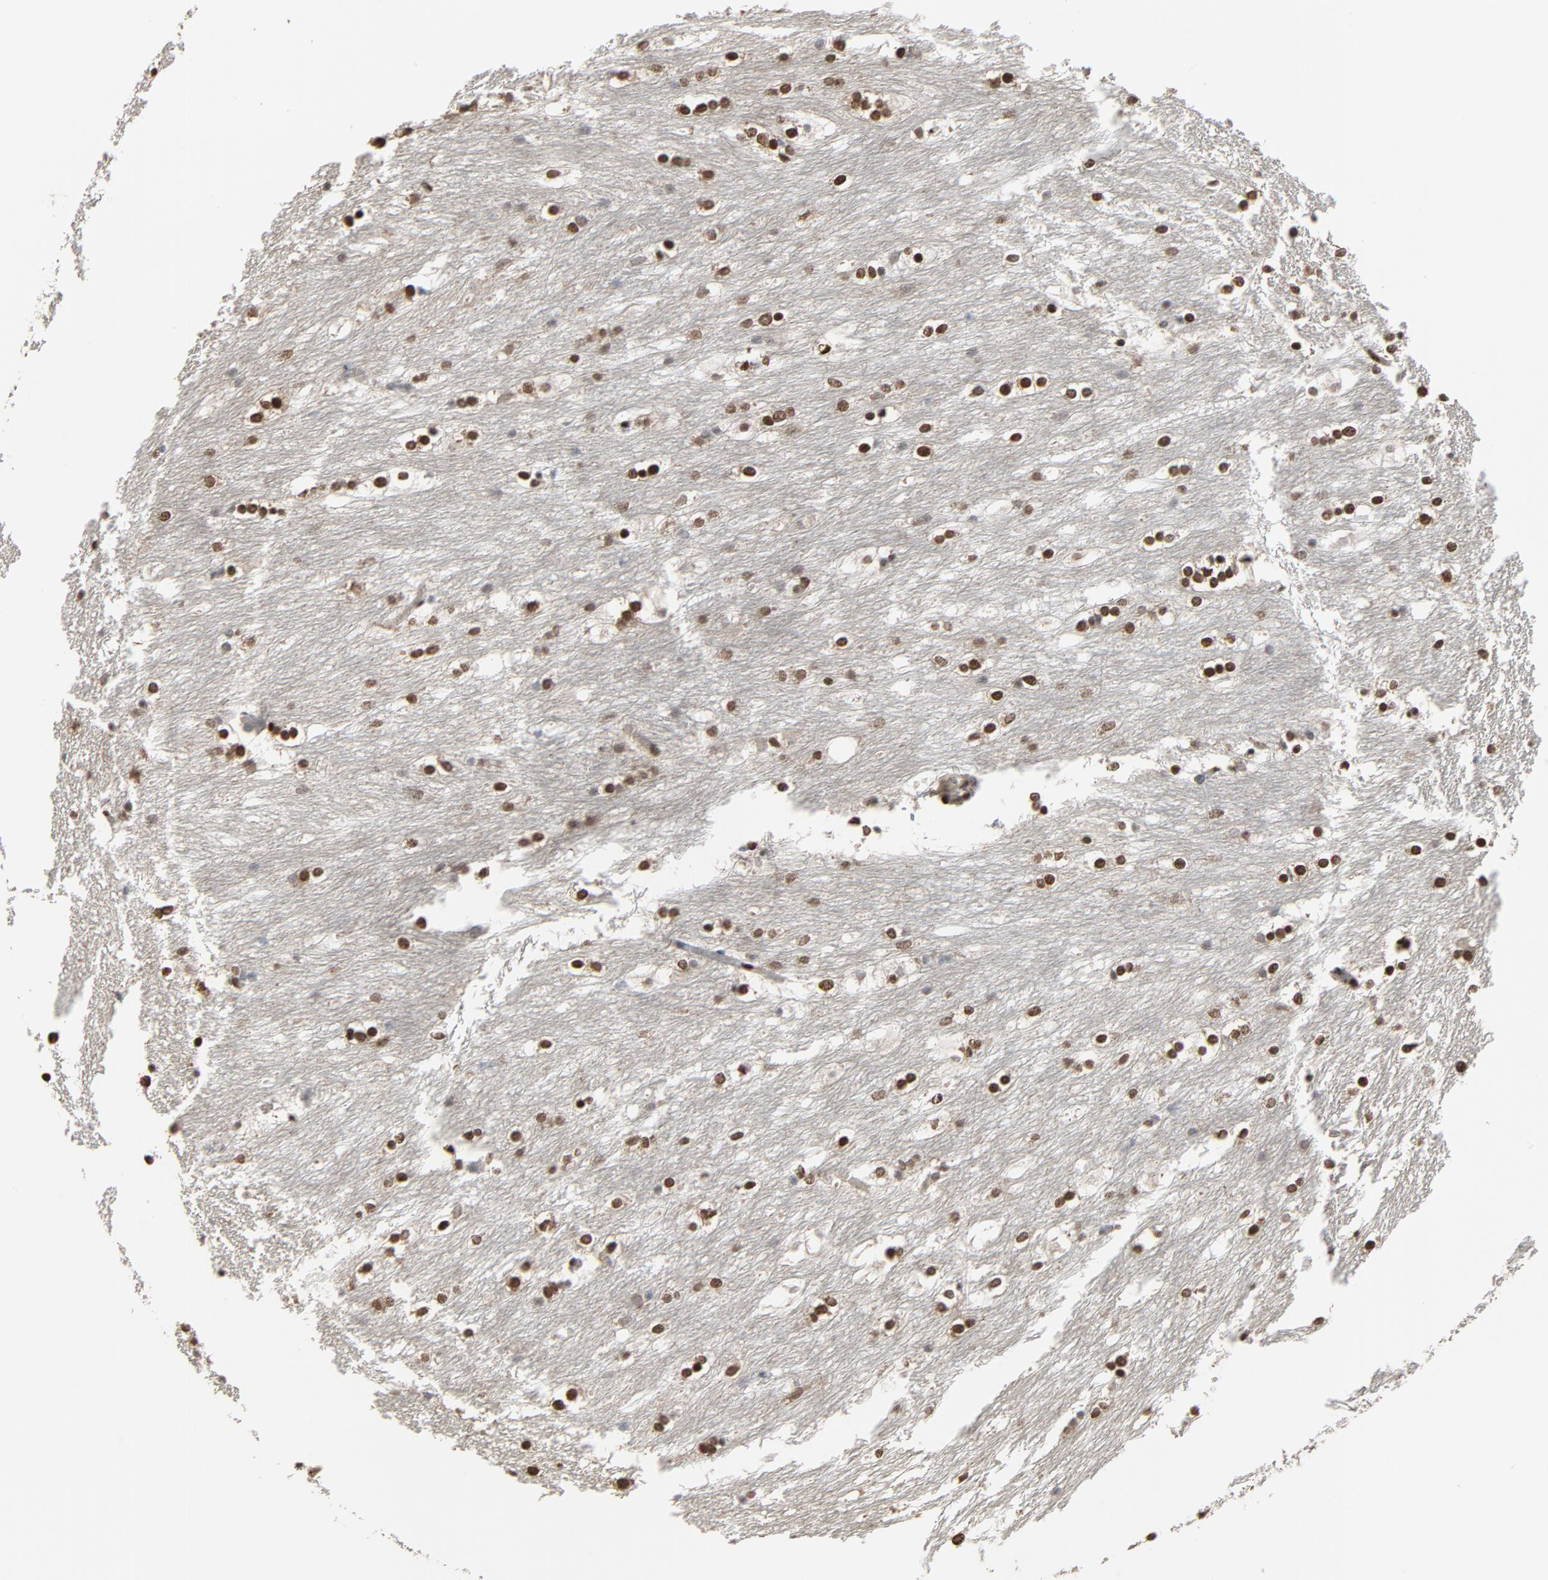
{"staining": {"intensity": "strong", "quantity": "25%-75%", "location": "nuclear"}, "tissue": "caudate", "cell_type": "Glial cells", "image_type": "normal", "snomed": [{"axis": "morphology", "description": "Normal tissue, NOS"}, {"axis": "topography", "description": "Lateral ventricle wall"}], "caption": "Unremarkable caudate displays strong nuclear positivity in about 25%-75% of glial cells.", "gene": "MEIS2", "patient": {"sex": "female", "age": 19}}